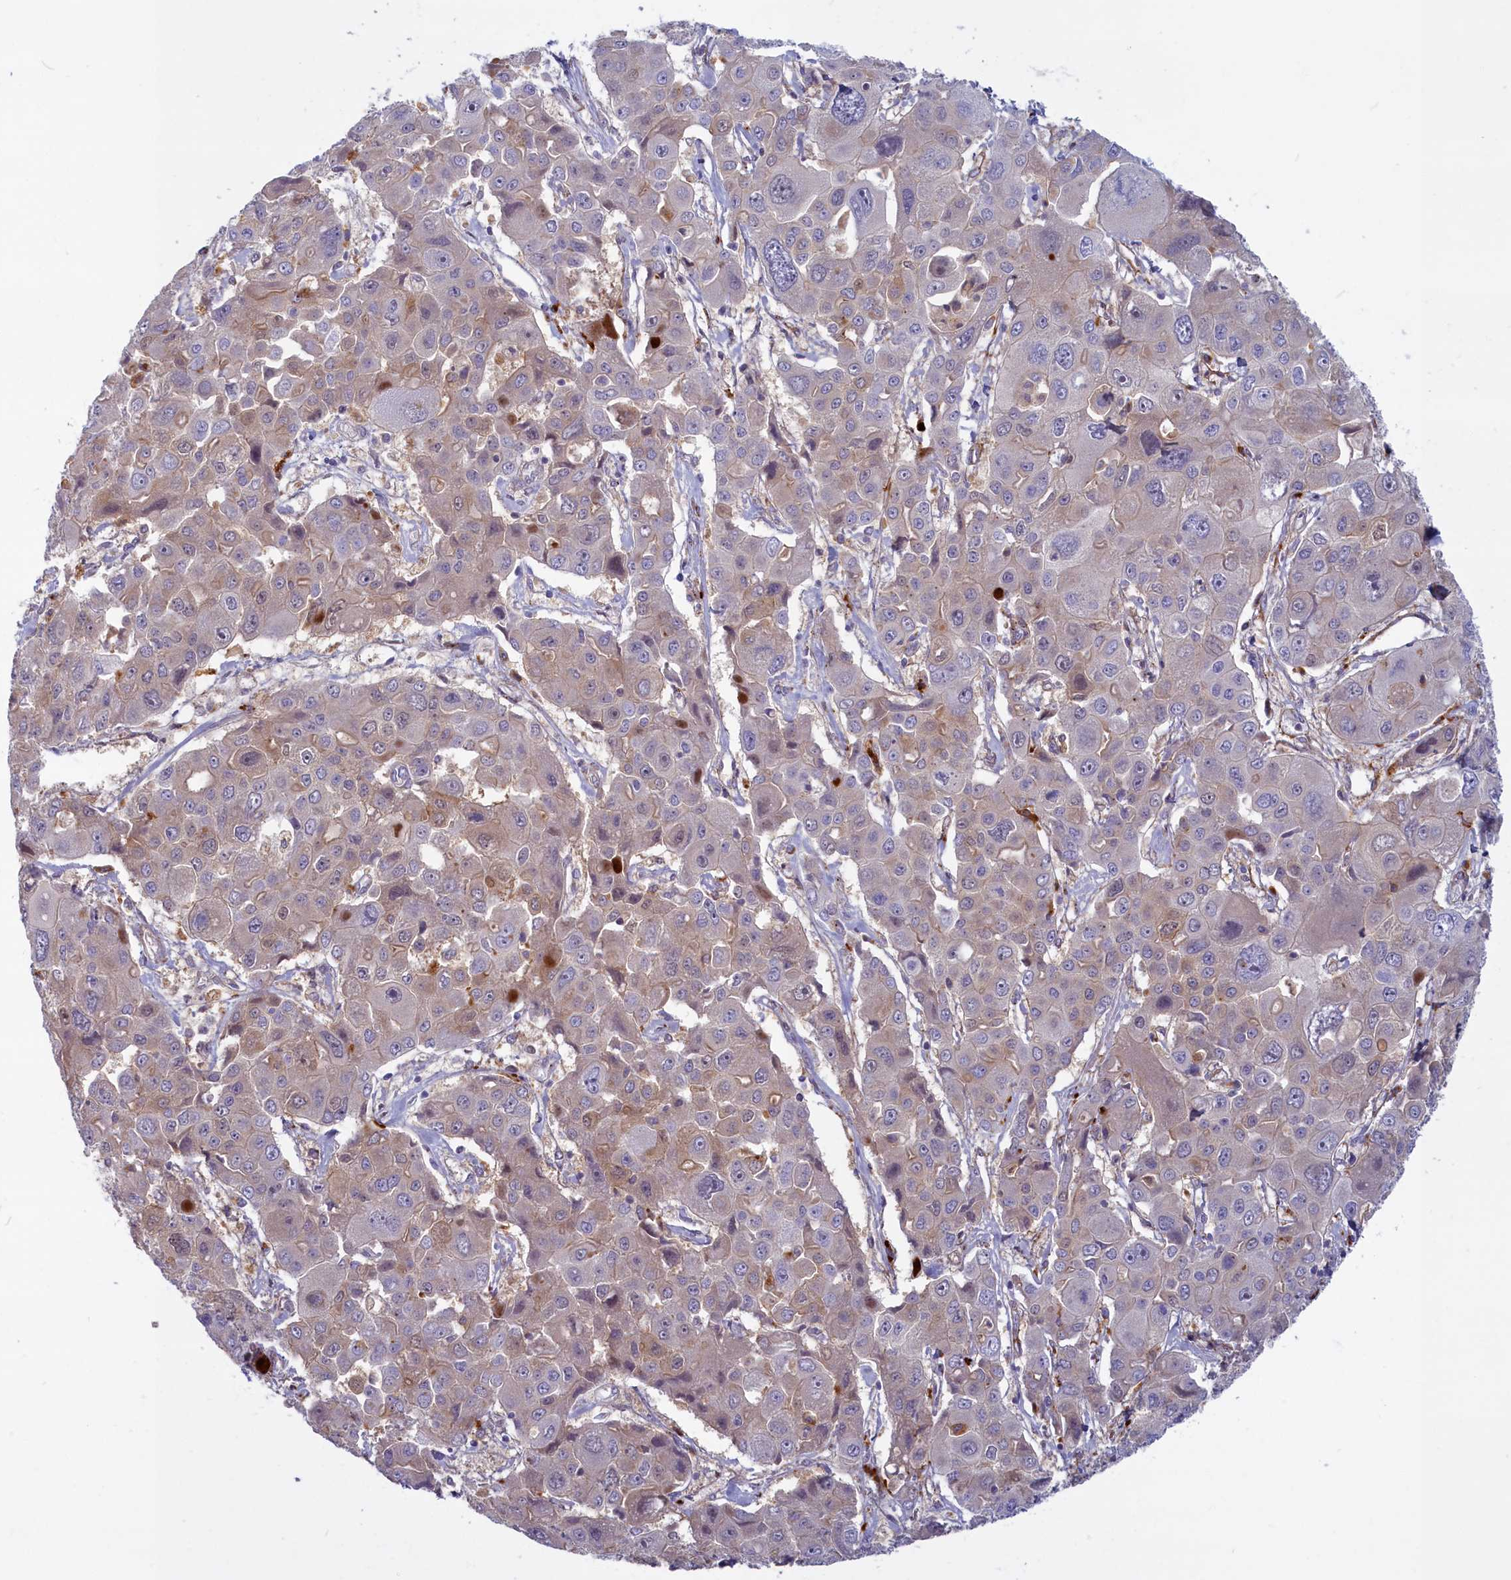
{"staining": {"intensity": "weak", "quantity": "<25%", "location": "cytoplasmic/membranous"}, "tissue": "liver cancer", "cell_type": "Tumor cells", "image_type": "cancer", "snomed": [{"axis": "morphology", "description": "Cholangiocarcinoma"}, {"axis": "topography", "description": "Liver"}], "caption": "This is an immunohistochemistry (IHC) micrograph of human cholangiocarcinoma (liver). There is no positivity in tumor cells.", "gene": "FCSK", "patient": {"sex": "male", "age": 67}}